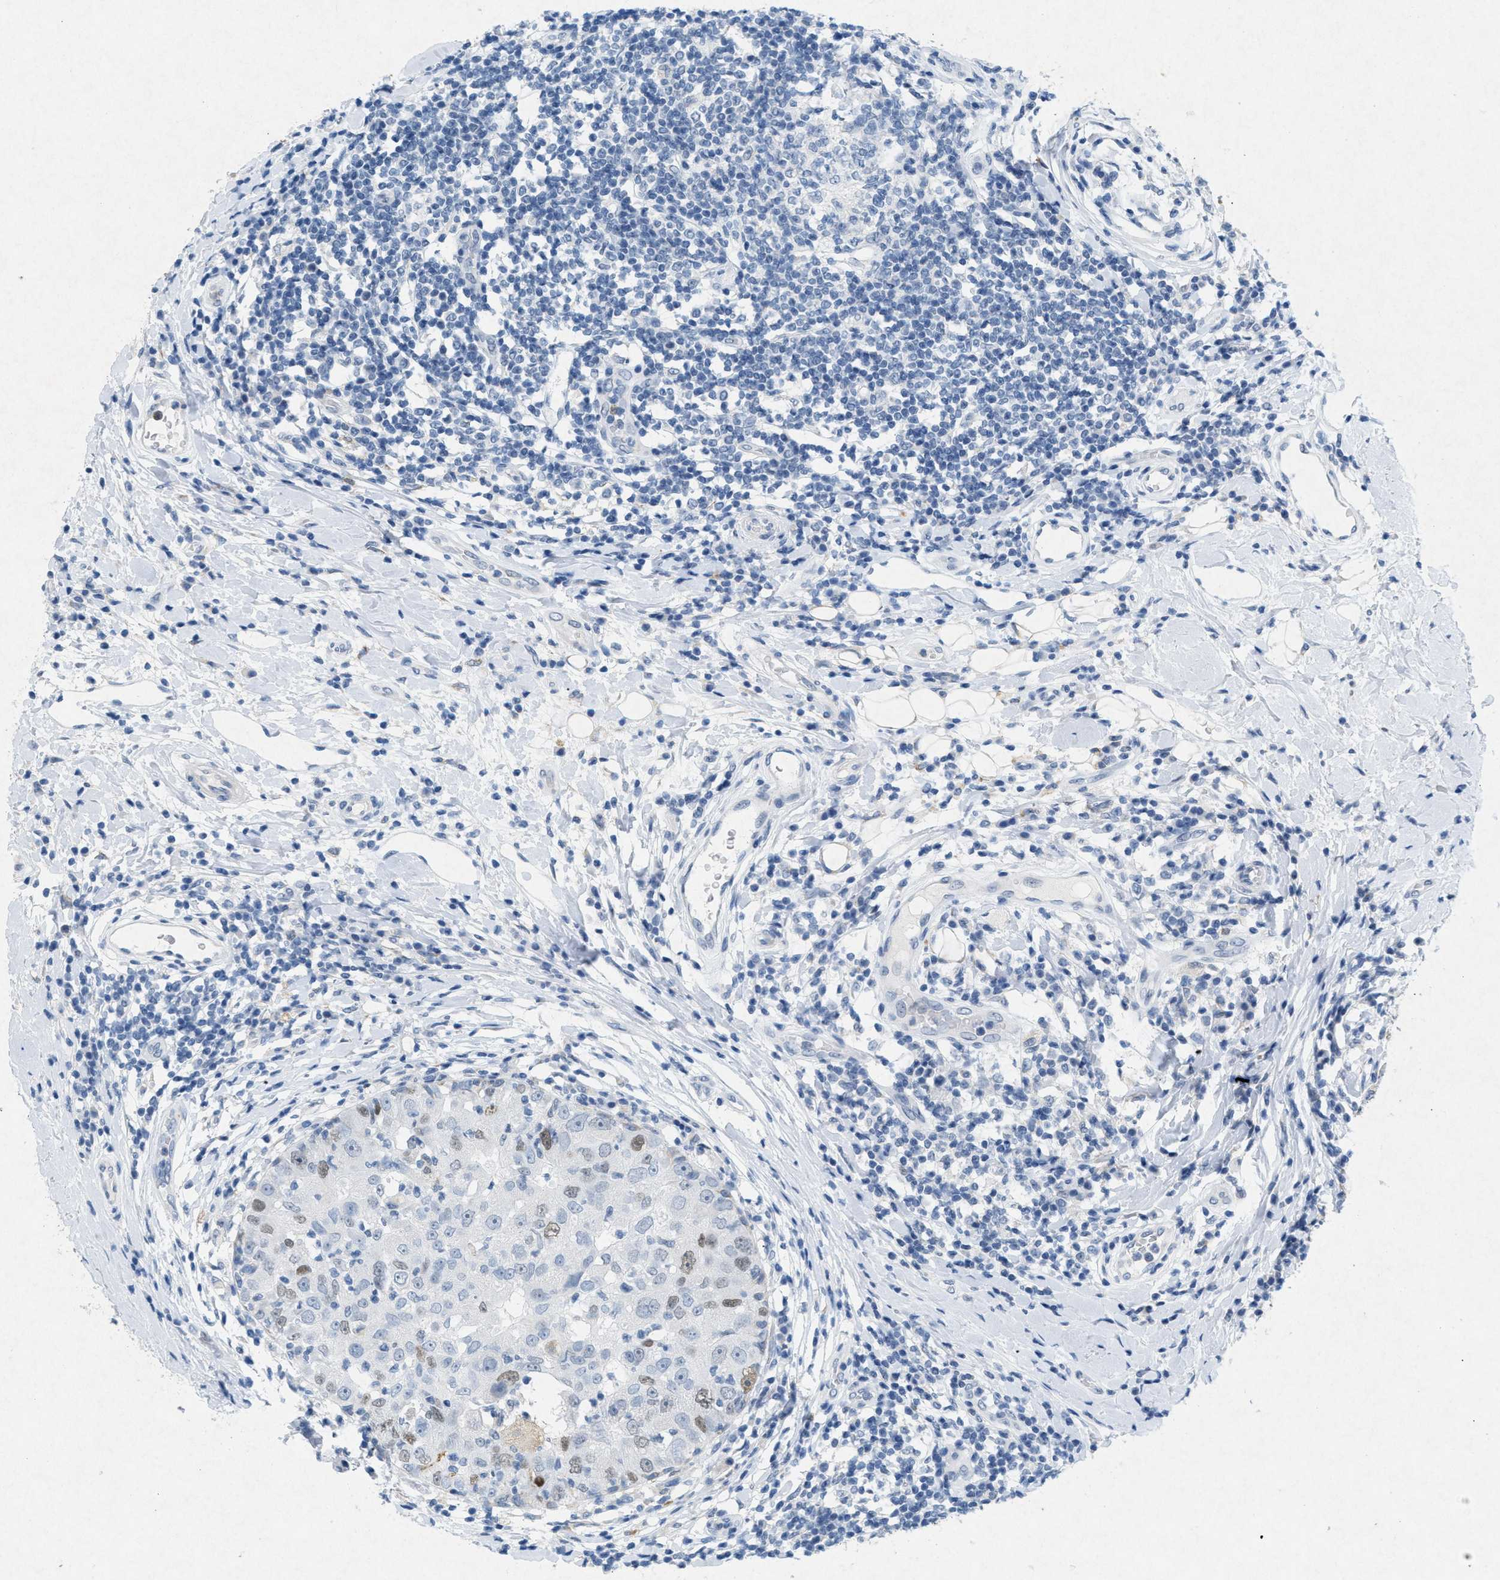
{"staining": {"intensity": "moderate", "quantity": "25%-75%", "location": "nuclear"}, "tissue": "breast cancer", "cell_type": "Tumor cells", "image_type": "cancer", "snomed": [{"axis": "morphology", "description": "Duct carcinoma"}, {"axis": "topography", "description": "Breast"}], "caption": "Protein staining displays moderate nuclear expression in about 25%-75% of tumor cells in breast cancer. (Brightfield microscopy of DAB IHC at high magnification).", "gene": "TASOR", "patient": {"sex": "female", "age": 27}}